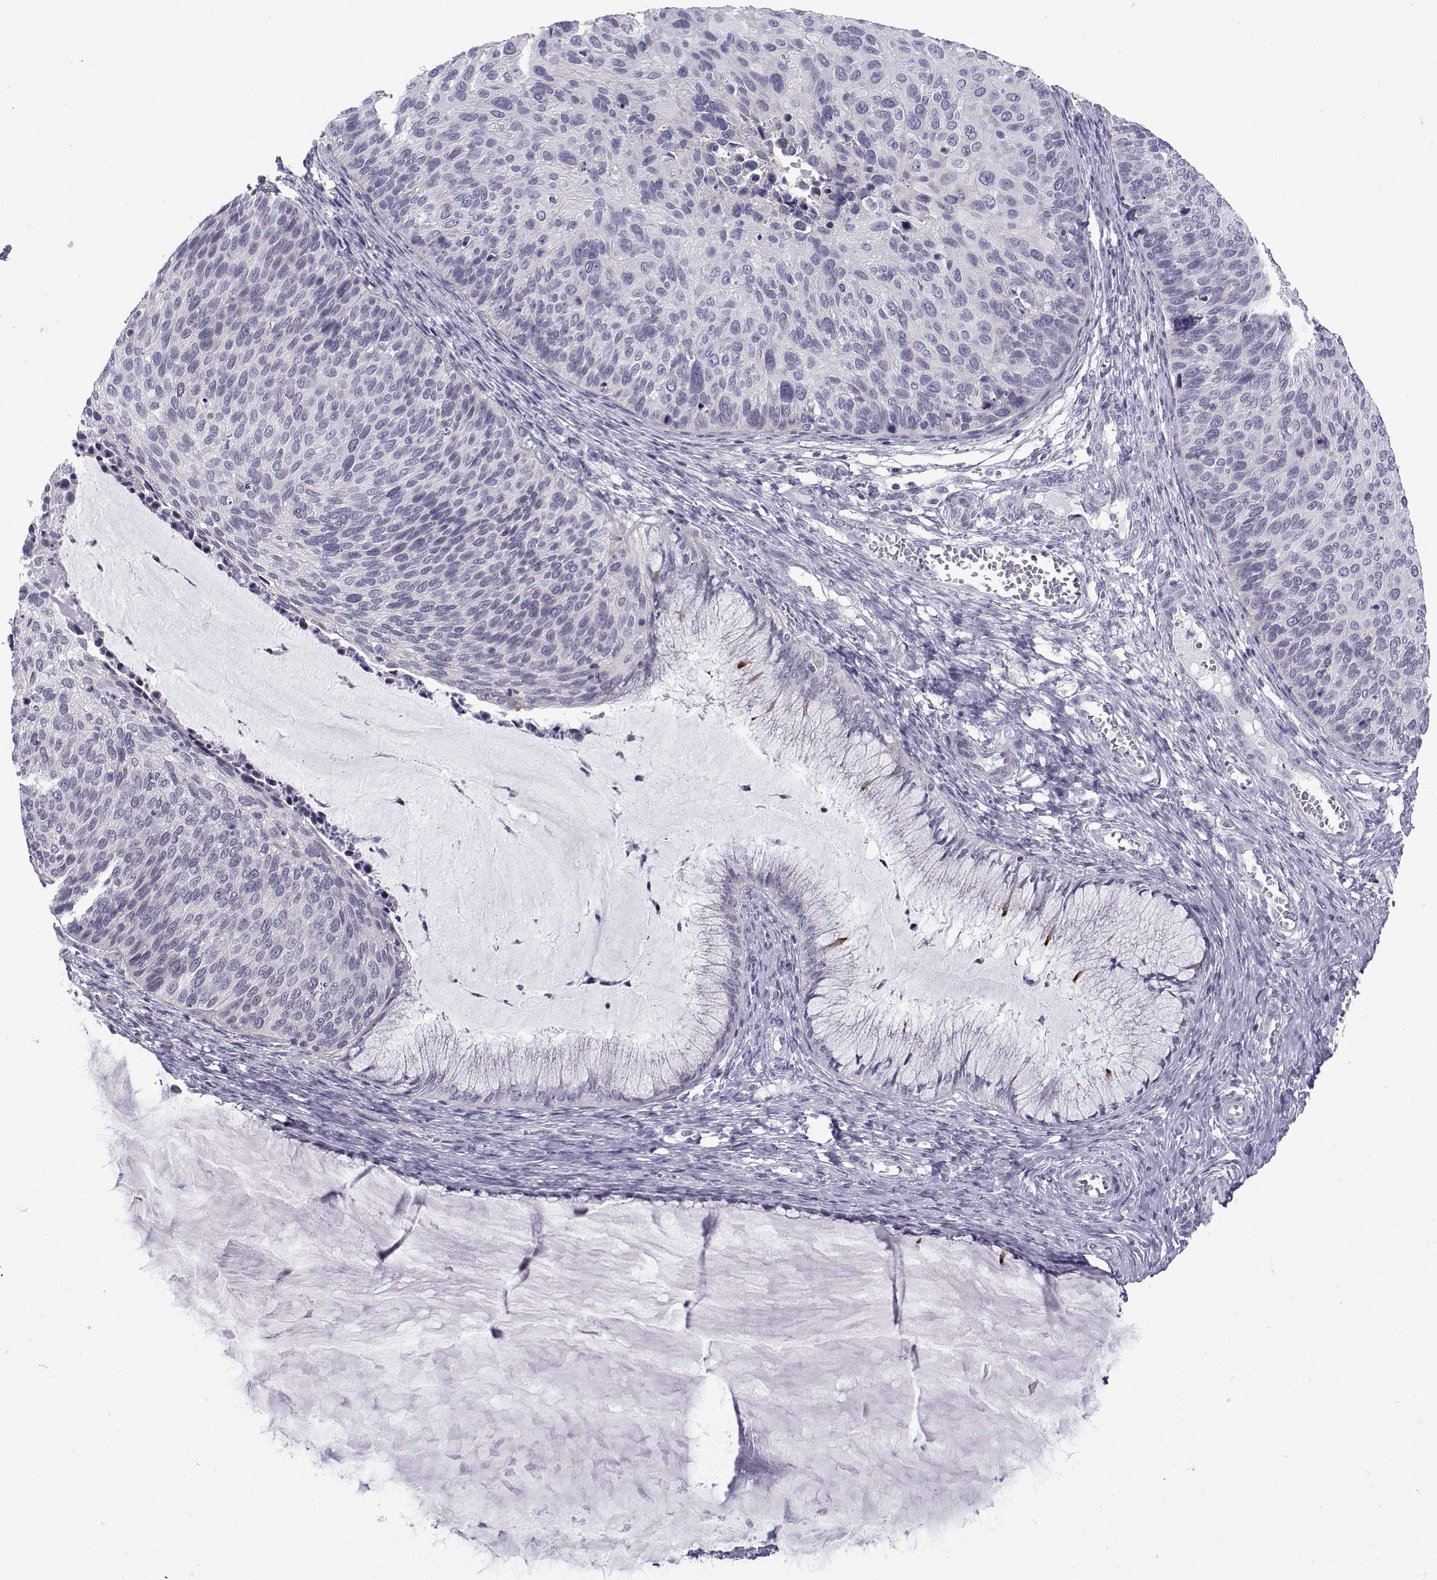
{"staining": {"intensity": "negative", "quantity": "none", "location": "none"}, "tissue": "cervical cancer", "cell_type": "Tumor cells", "image_type": "cancer", "snomed": [{"axis": "morphology", "description": "Squamous cell carcinoma, NOS"}, {"axis": "topography", "description": "Cervix"}], "caption": "An immunohistochemistry (IHC) image of cervical squamous cell carcinoma is shown. There is no staining in tumor cells of cervical squamous cell carcinoma.", "gene": "CFAP53", "patient": {"sex": "female", "age": 36}}